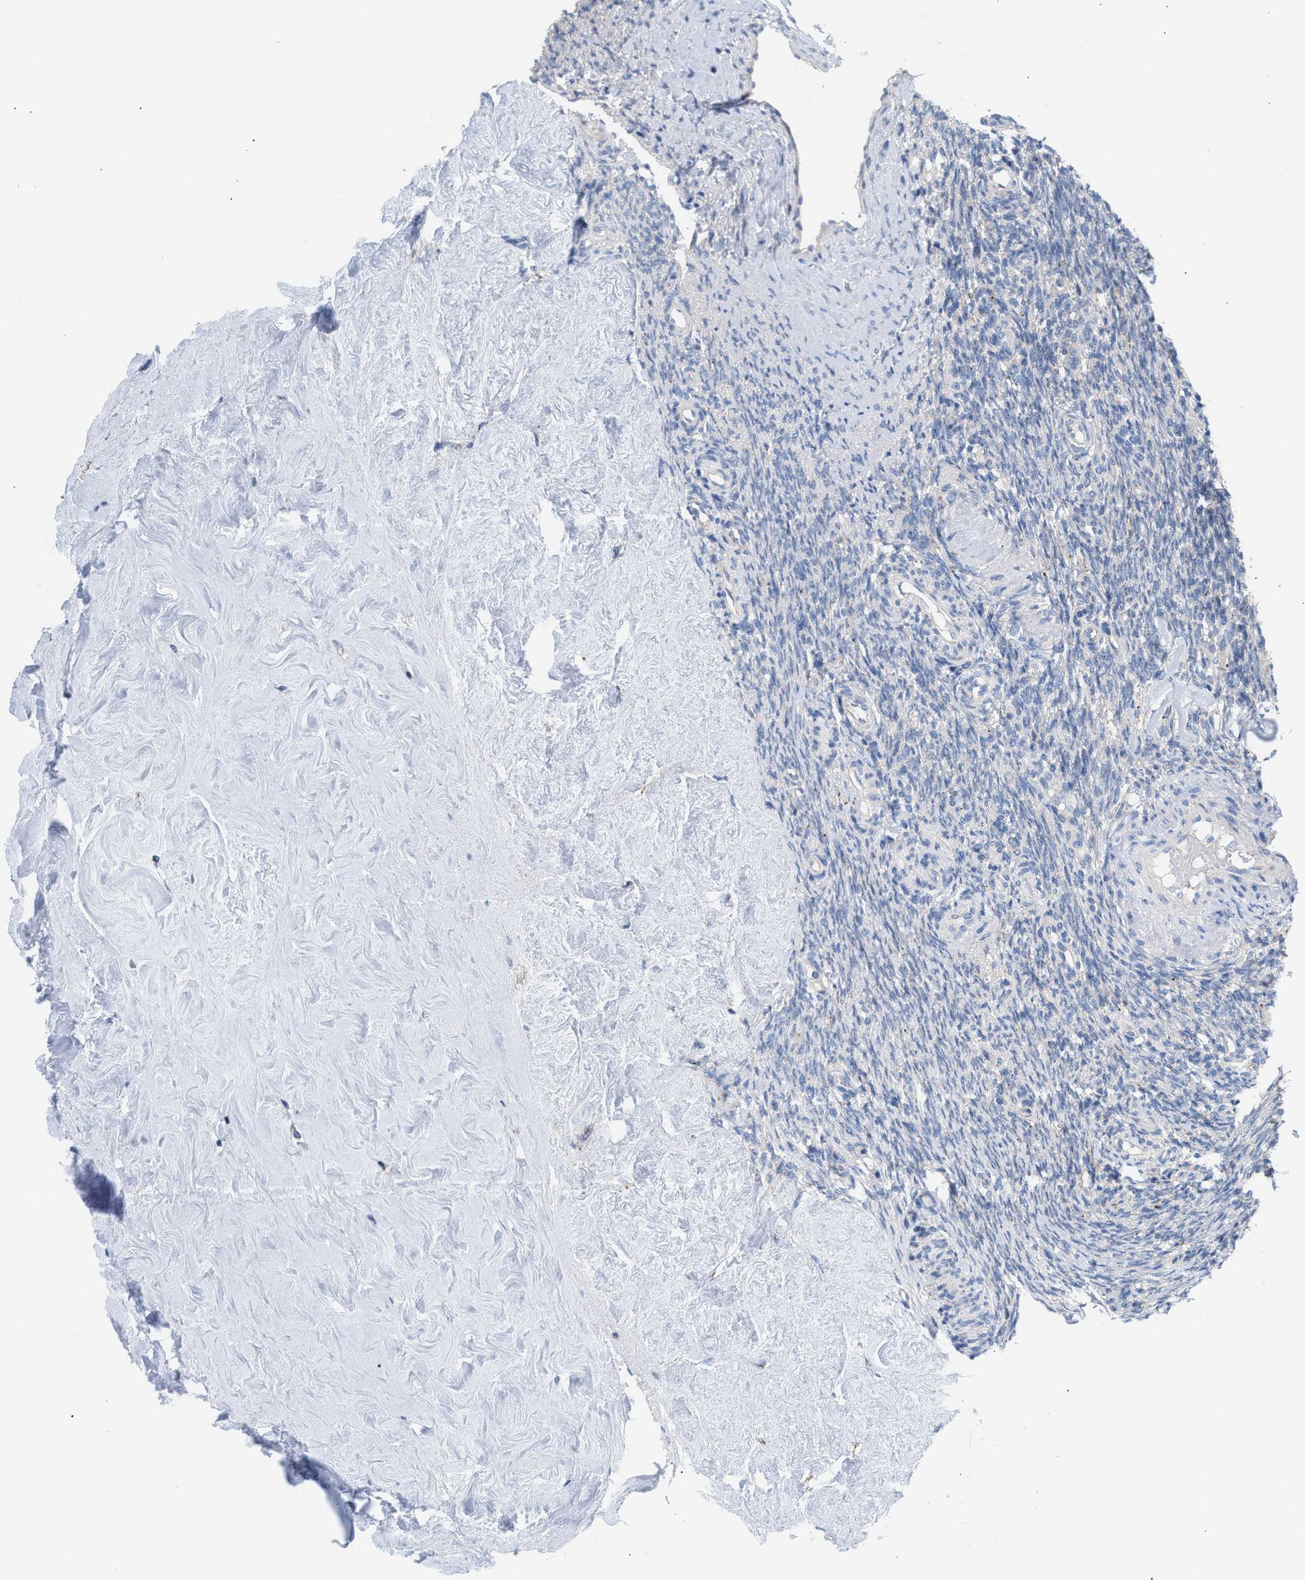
{"staining": {"intensity": "weak", "quantity": "<25%", "location": "cytoplasmic/membranous"}, "tissue": "ovary", "cell_type": "Follicle cells", "image_type": "normal", "snomed": [{"axis": "morphology", "description": "Normal tissue, NOS"}, {"axis": "topography", "description": "Ovary"}], "caption": "DAB immunohistochemical staining of unremarkable ovary displays no significant staining in follicle cells.", "gene": "MBTD1", "patient": {"sex": "female", "age": 41}}